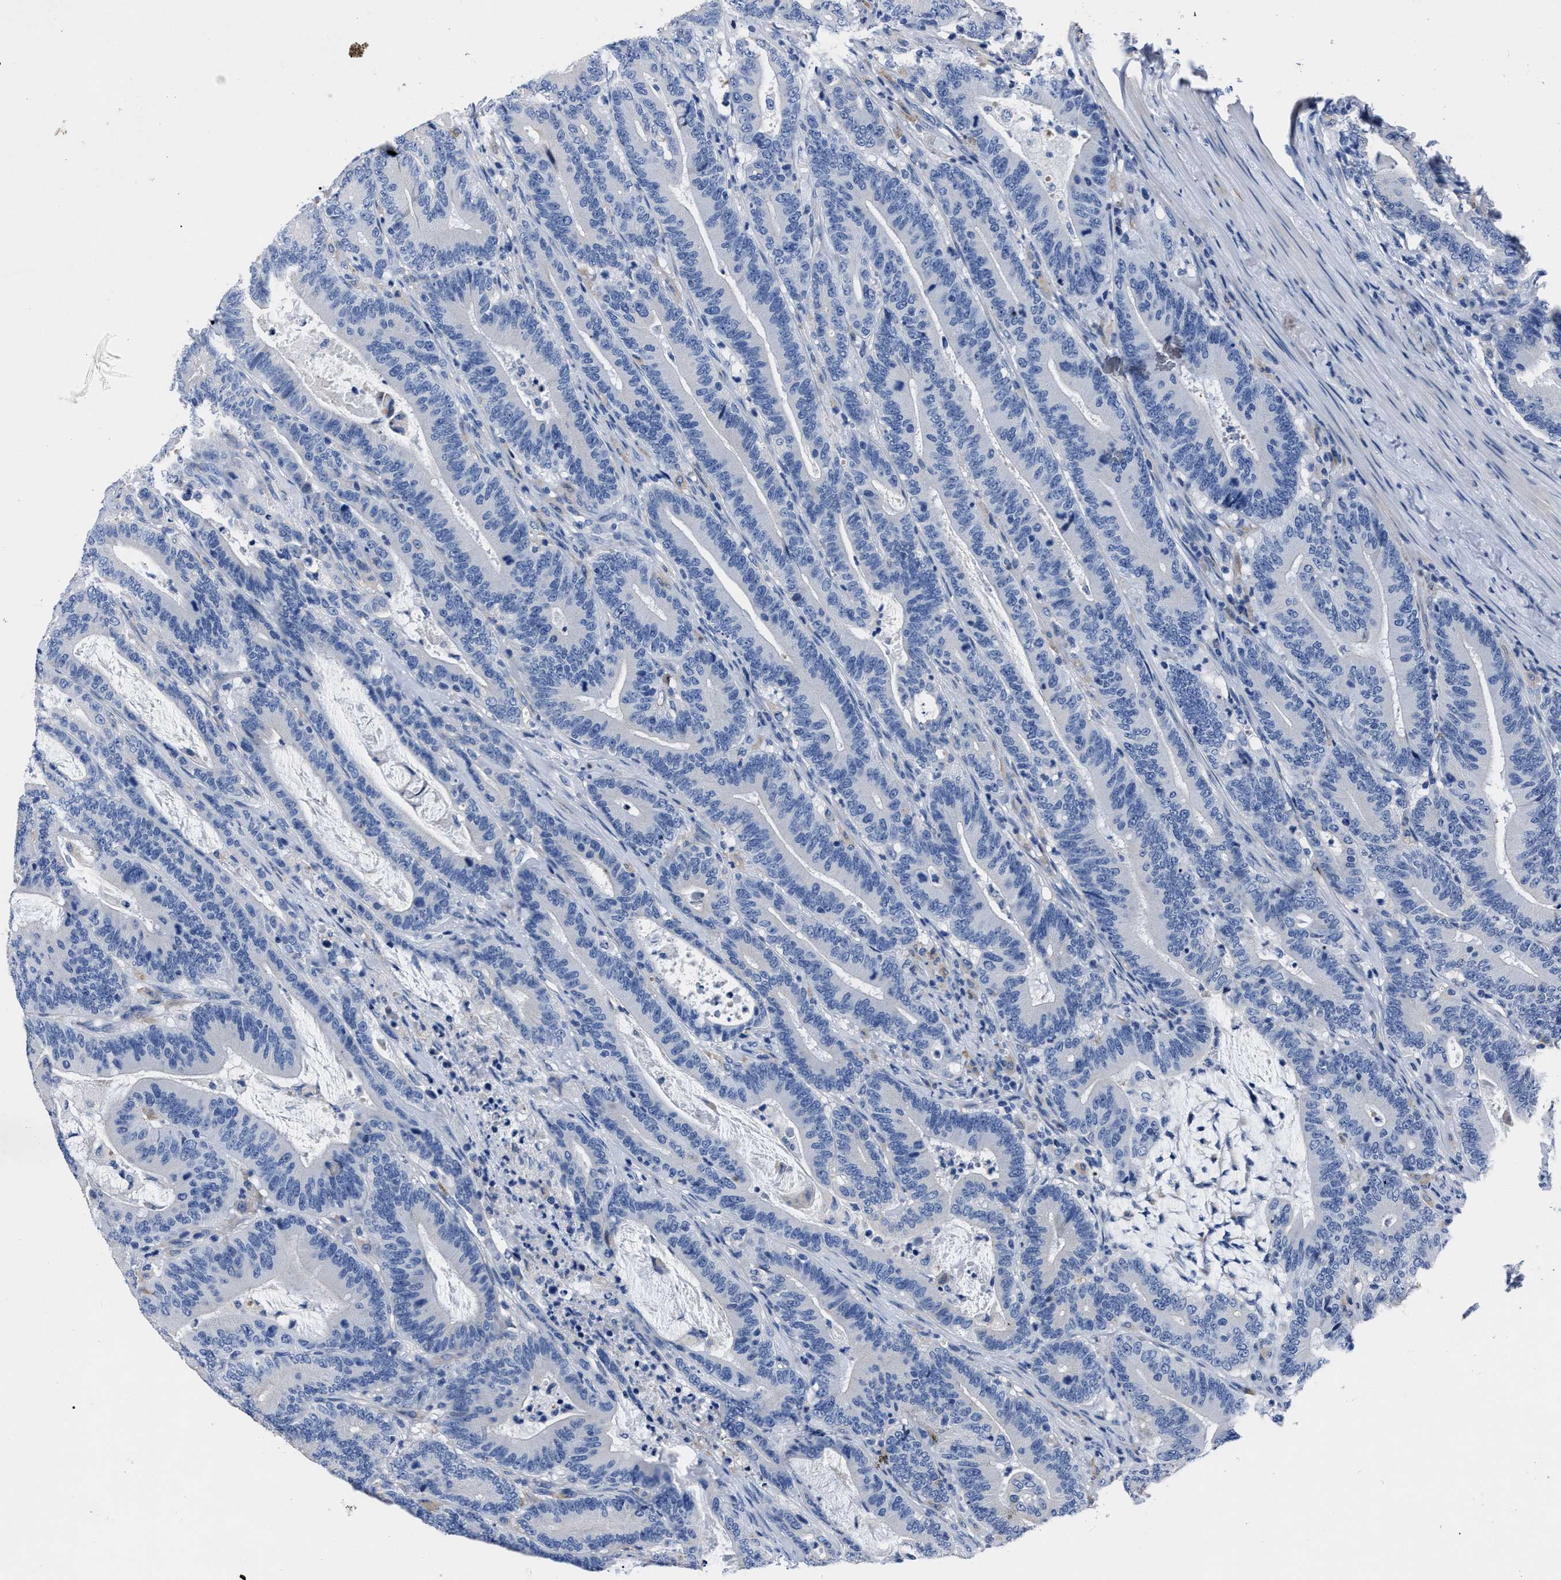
{"staining": {"intensity": "negative", "quantity": "none", "location": "none"}, "tissue": "colorectal cancer", "cell_type": "Tumor cells", "image_type": "cancer", "snomed": [{"axis": "morphology", "description": "Adenocarcinoma, NOS"}, {"axis": "topography", "description": "Colon"}], "caption": "Immunohistochemistry micrograph of human adenocarcinoma (colorectal) stained for a protein (brown), which demonstrates no positivity in tumor cells. The staining is performed using DAB (3,3'-diaminobenzidine) brown chromogen with nuclei counter-stained in using hematoxylin.", "gene": "MOV10L1", "patient": {"sex": "female", "age": 66}}